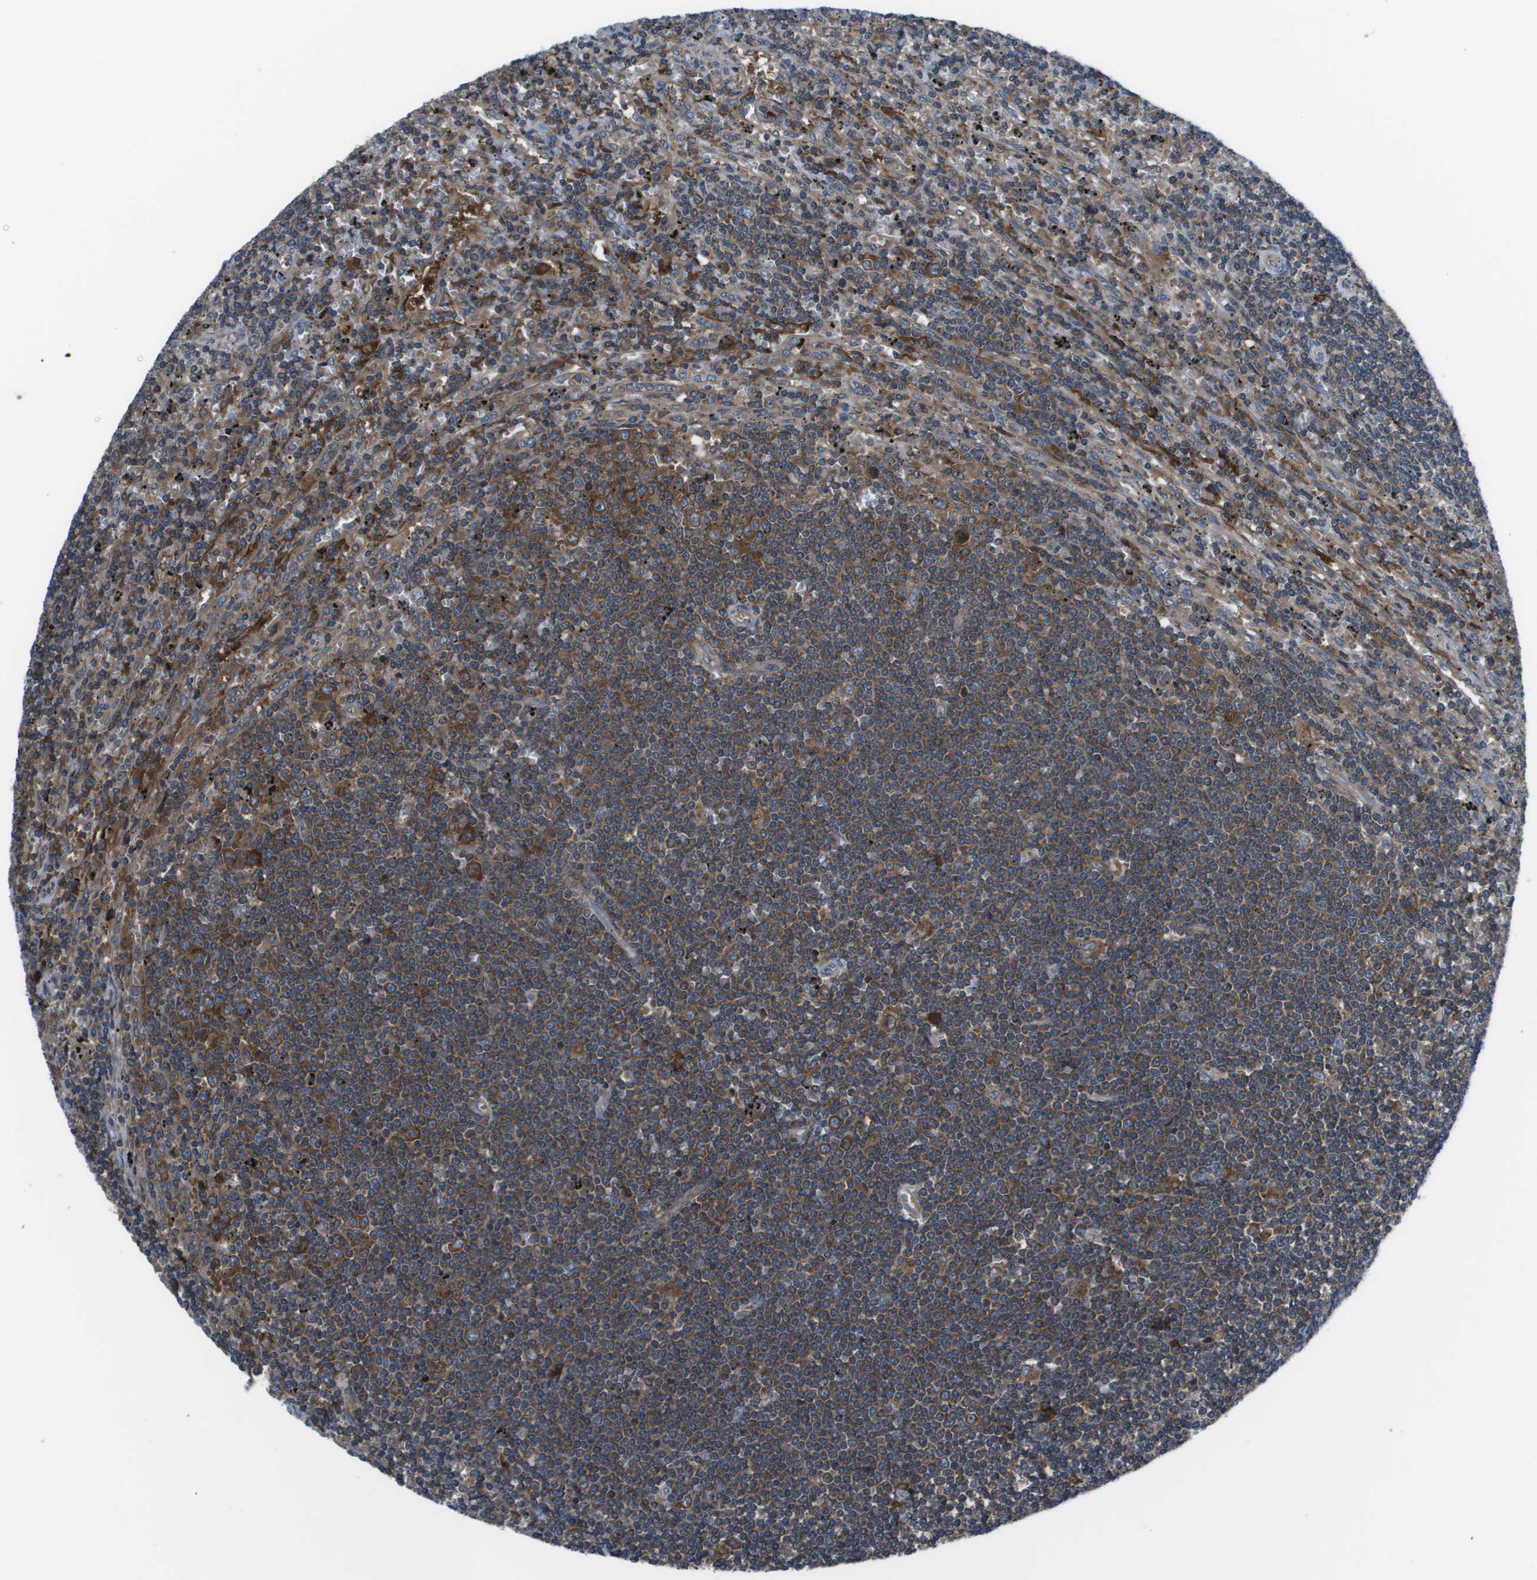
{"staining": {"intensity": "moderate", "quantity": ">75%", "location": "cytoplasmic/membranous"}, "tissue": "lymphoma", "cell_type": "Tumor cells", "image_type": "cancer", "snomed": [{"axis": "morphology", "description": "Malignant lymphoma, non-Hodgkin's type, Low grade"}, {"axis": "topography", "description": "Spleen"}], "caption": "IHC photomicrograph of neoplastic tissue: human lymphoma stained using immunohistochemistry (IHC) exhibits medium levels of moderate protein expression localized specifically in the cytoplasmic/membranous of tumor cells, appearing as a cytoplasmic/membranous brown color.", "gene": "EIF3B", "patient": {"sex": "male", "age": 76}}